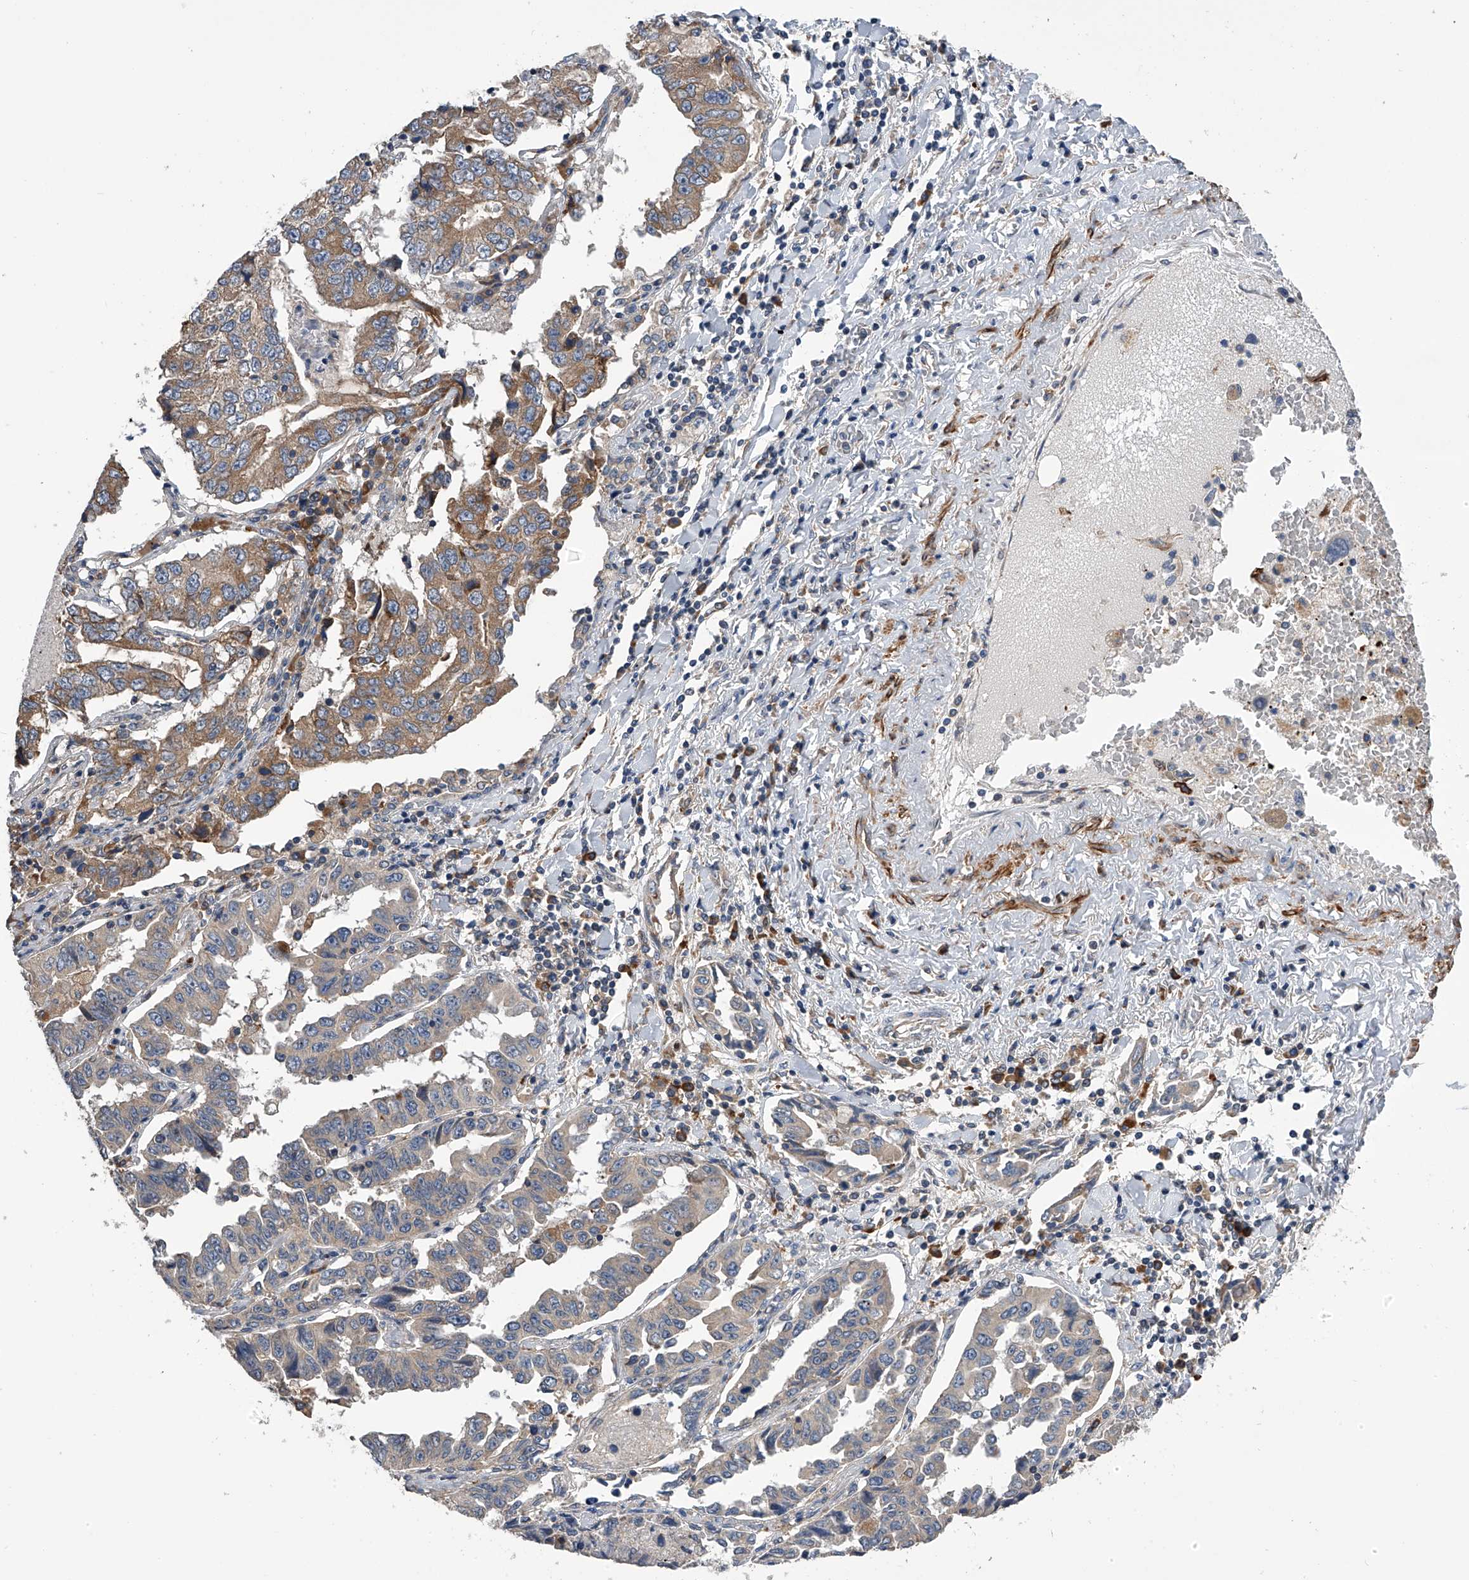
{"staining": {"intensity": "moderate", "quantity": ">75%", "location": "cytoplasmic/membranous"}, "tissue": "lung cancer", "cell_type": "Tumor cells", "image_type": "cancer", "snomed": [{"axis": "morphology", "description": "Adenocarcinoma, NOS"}, {"axis": "topography", "description": "Lung"}], "caption": "Approximately >75% of tumor cells in lung cancer exhibit moderate cytoplasmic/membranous protein positivity as visualized by brown immunohistochemical staining.", "gene": "SPOCK1", "patient": {"sex": "female", "age": 51}}